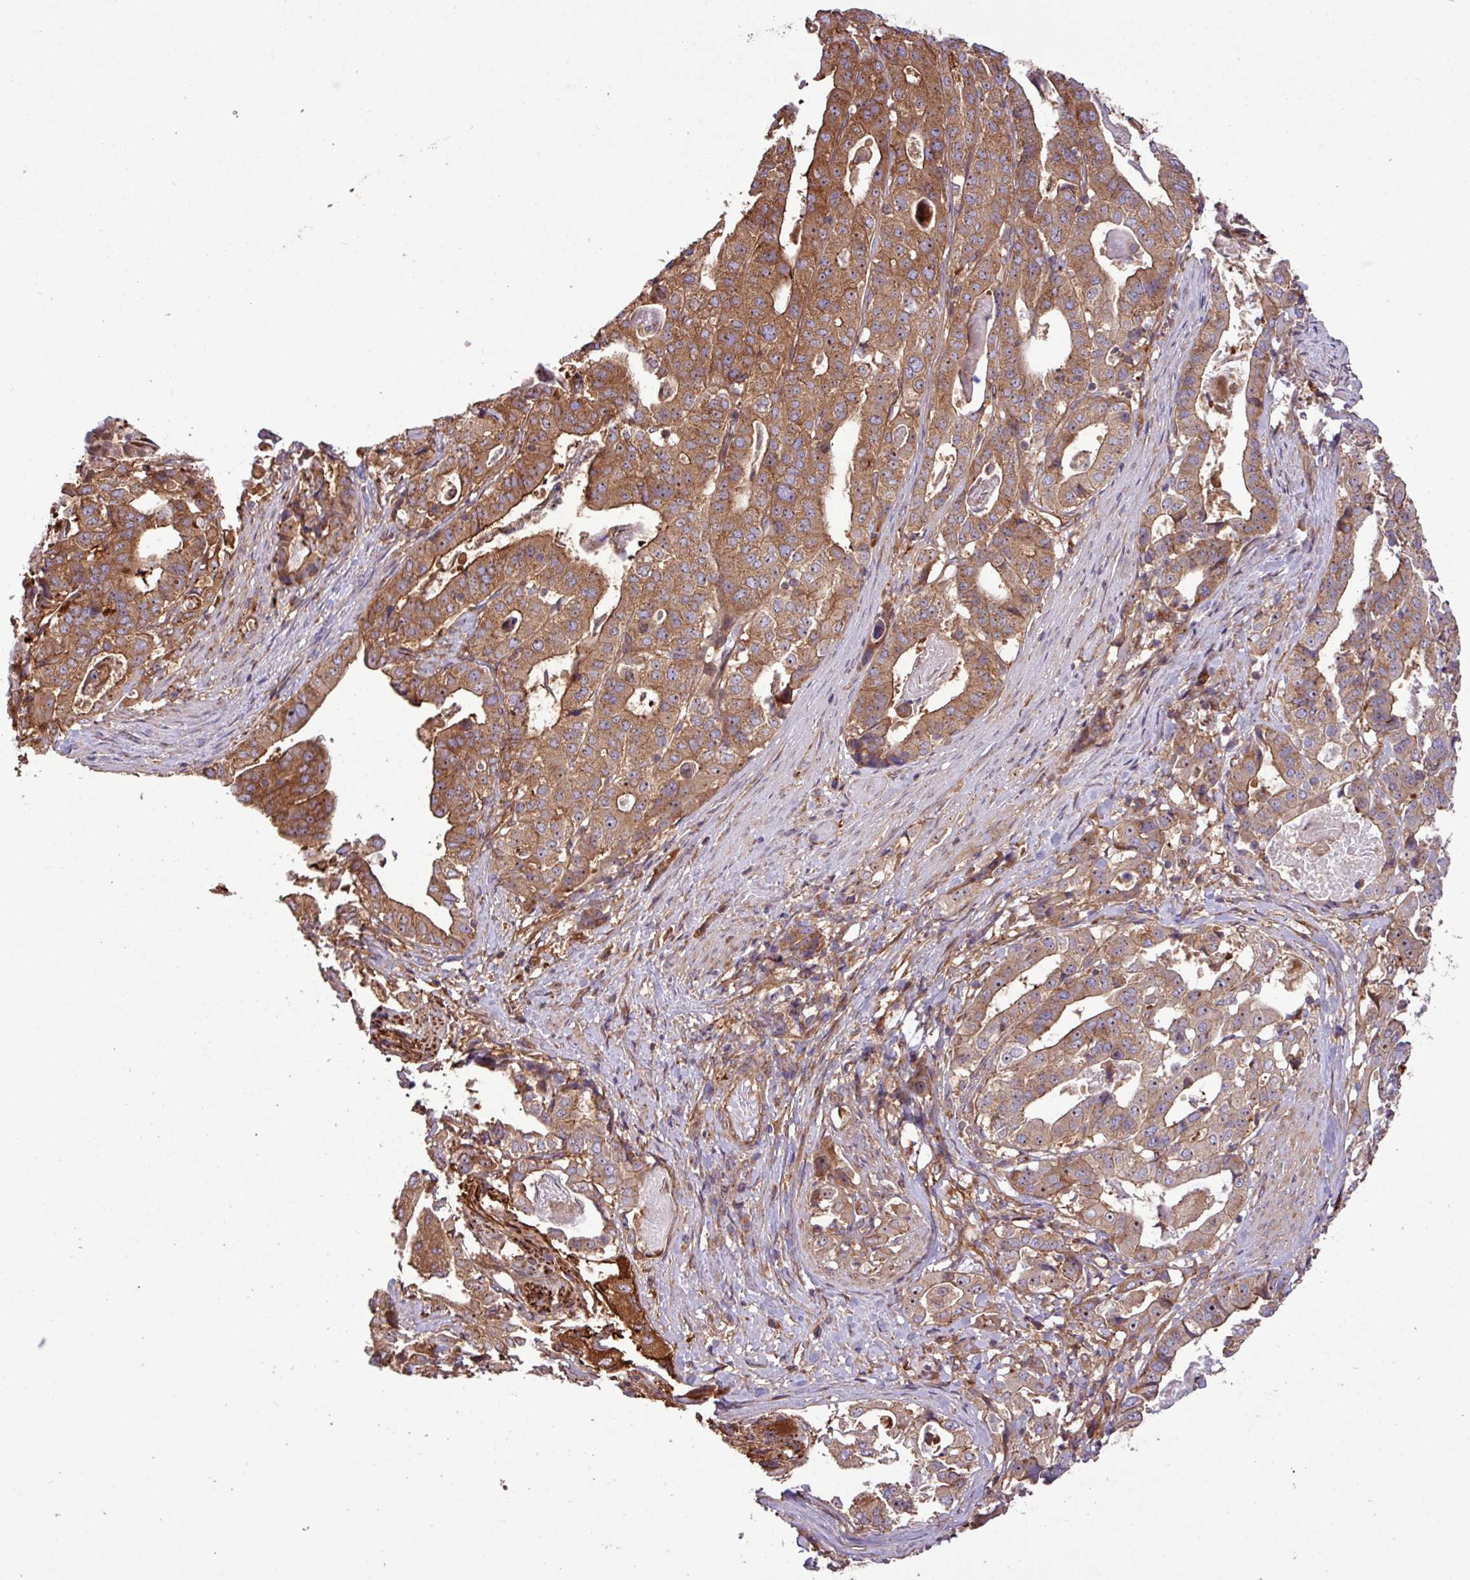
{"staining": {"intensity": "moderate", "quantity": ">75%", "location": "cytoplasmic/membranous,nuclear"}, "tissue": "stomach cancer", "cell_type": "Tumor cells", "image_type": "cancer", "snomed": [{"axis": "morphology", "description": "Adenocarcinoma, NOS"}, {"axis": "topography", "description": "Stomach"}], "caption": "Immunohistochemistry micrograph of stomach adenocarcinoma stained for a protein (brown), which shows medium levels of moderate cytoplasmic/membranous and nuclear expression in approximately >75% of tumor cells.", "gene": "ZNF300", "patient": {"sex": "male", "age": 48}}